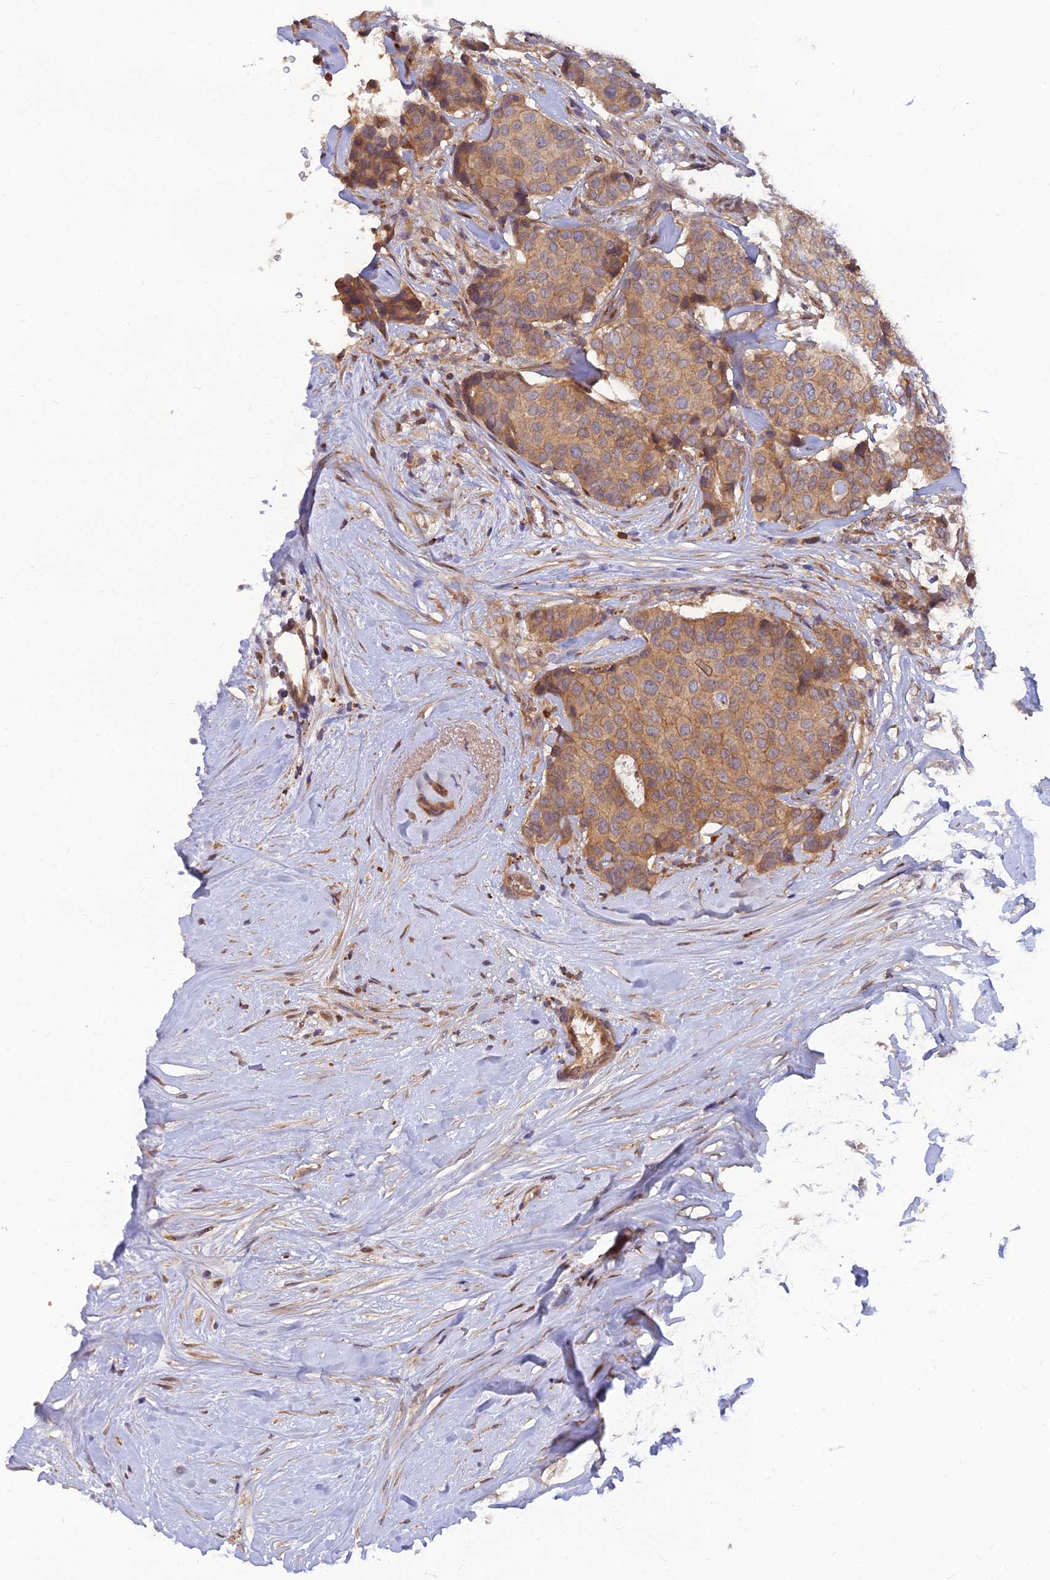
{"staining": {"intensity": "moderate", "quantity": "25%-75%", "location": "cytoplasmic/membranous"}, "tissue": "breast cancer", "cell_type": "Tumor cells", "image_type": "cancer", "snomed": [{"axis": "morphology", "description": "Duct carcinoma"}, {"axis": "topography", "description": "Breast"}], "caption": "High-magnification brightfield microscopy of breast cancer (invasive ductal carcinoma) stained with DAB (brown) and counterstained with hematoxylin (blue). tumor cells exhibit moderate cytoplasmic/membranous staining is seen in approximately25%-75% of cells.", "gene": "FAM151B", "patient": {"sex": "female", "age": 75}}